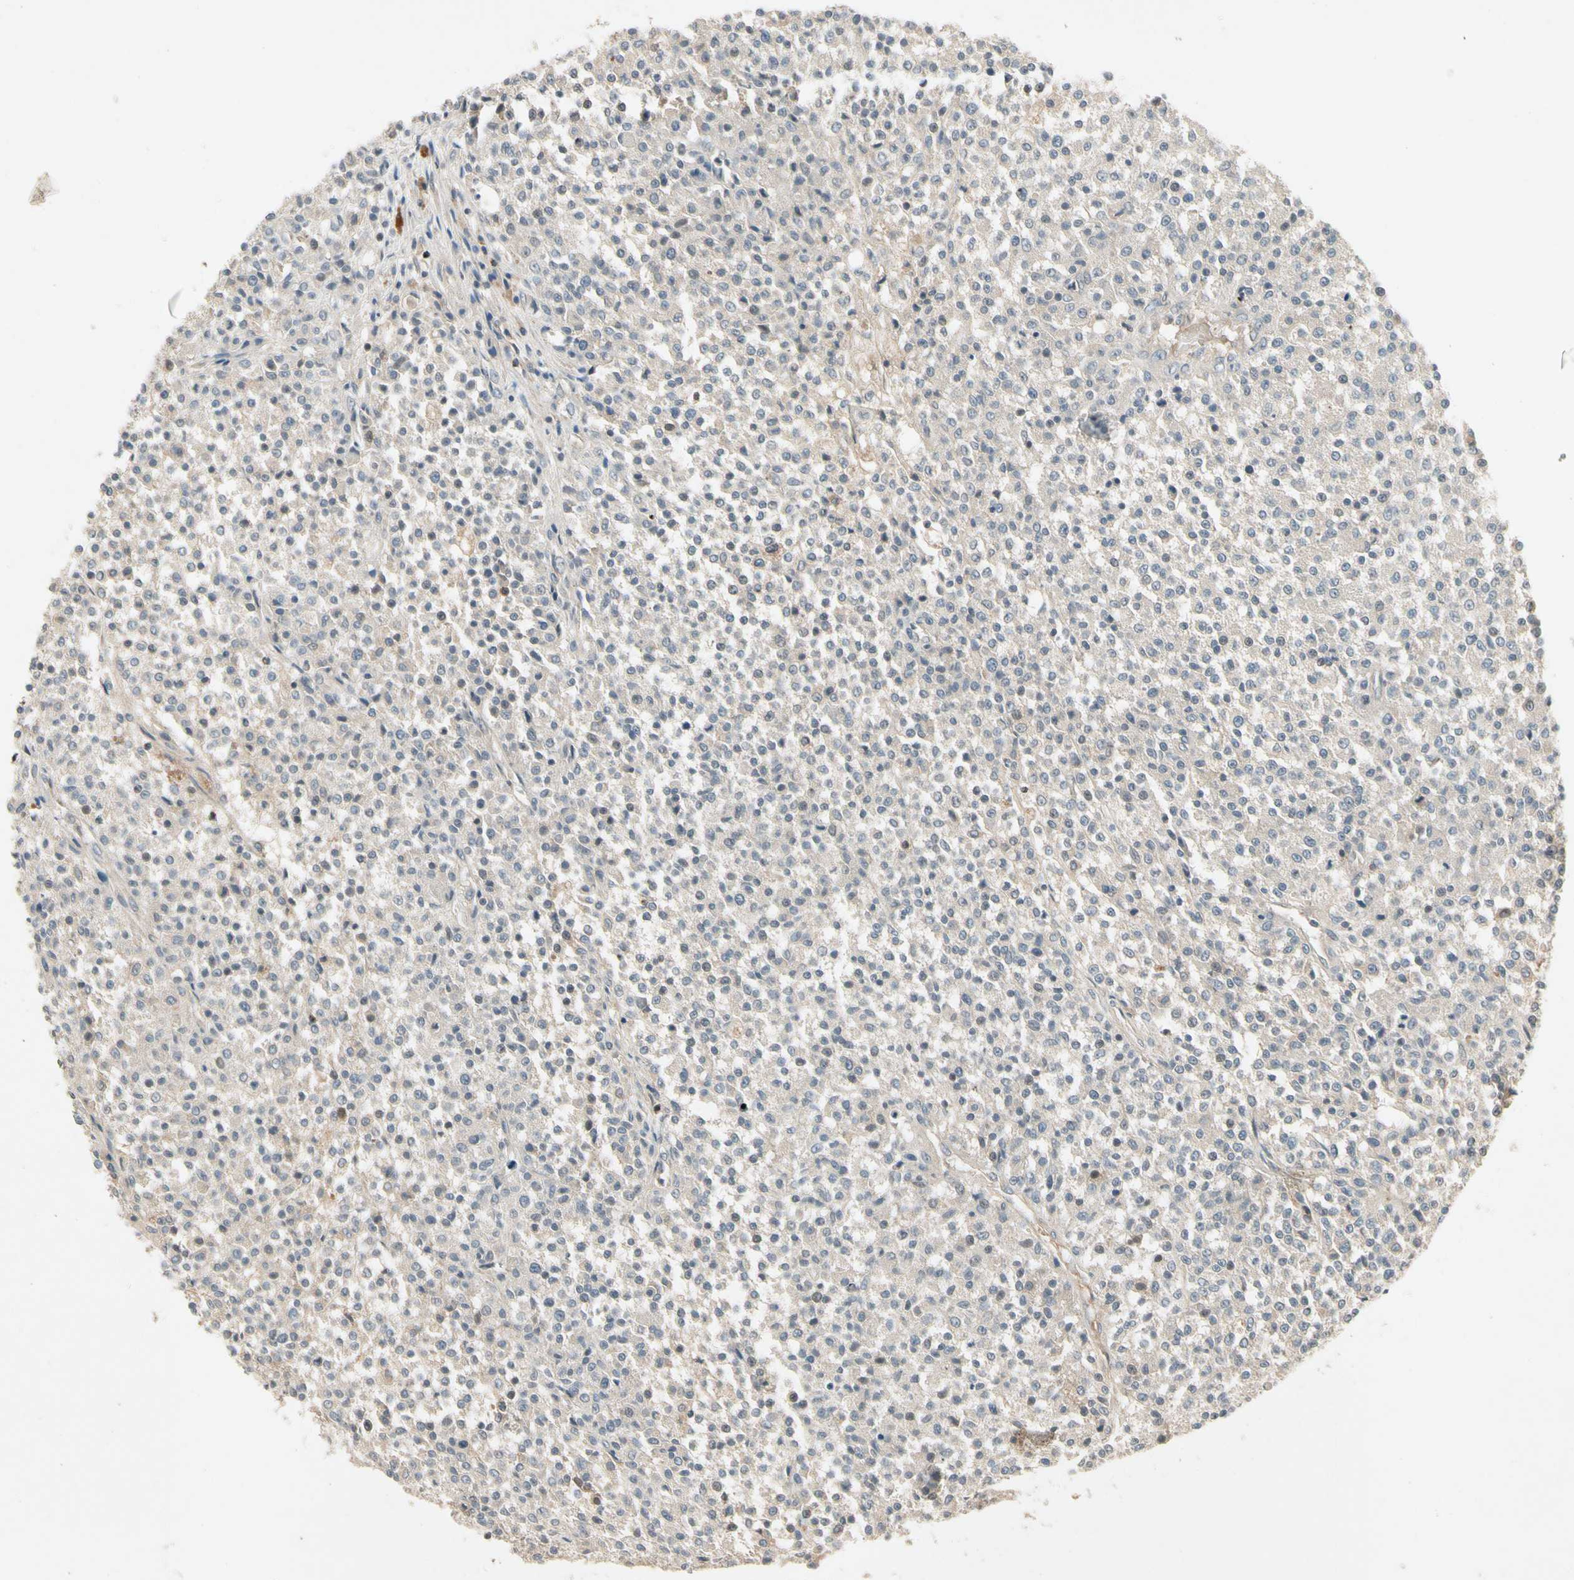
{"staining": {"intensity": "weak", "quantity": "<25%", "location": "cytoplasmic/membranous"}, "tissue": "testis cancer", "cell_type": "Tumor cells", "image_type": "cancer", "snomed": [{"axis": "morphology", "description": "Seminoma, NOS"}, {"axis": "topography", "description": "Testis"}], "caption": "High magnification brightfield microscopy of seminoma (testis) stained with DAB (3,3'-diaminobenzidine) (brown) and counterstained with hematoxylin (blue): tumor cells show no significant positivity.", "gene": "CCL4", "patient": {"sex": "male", "age": 59}}